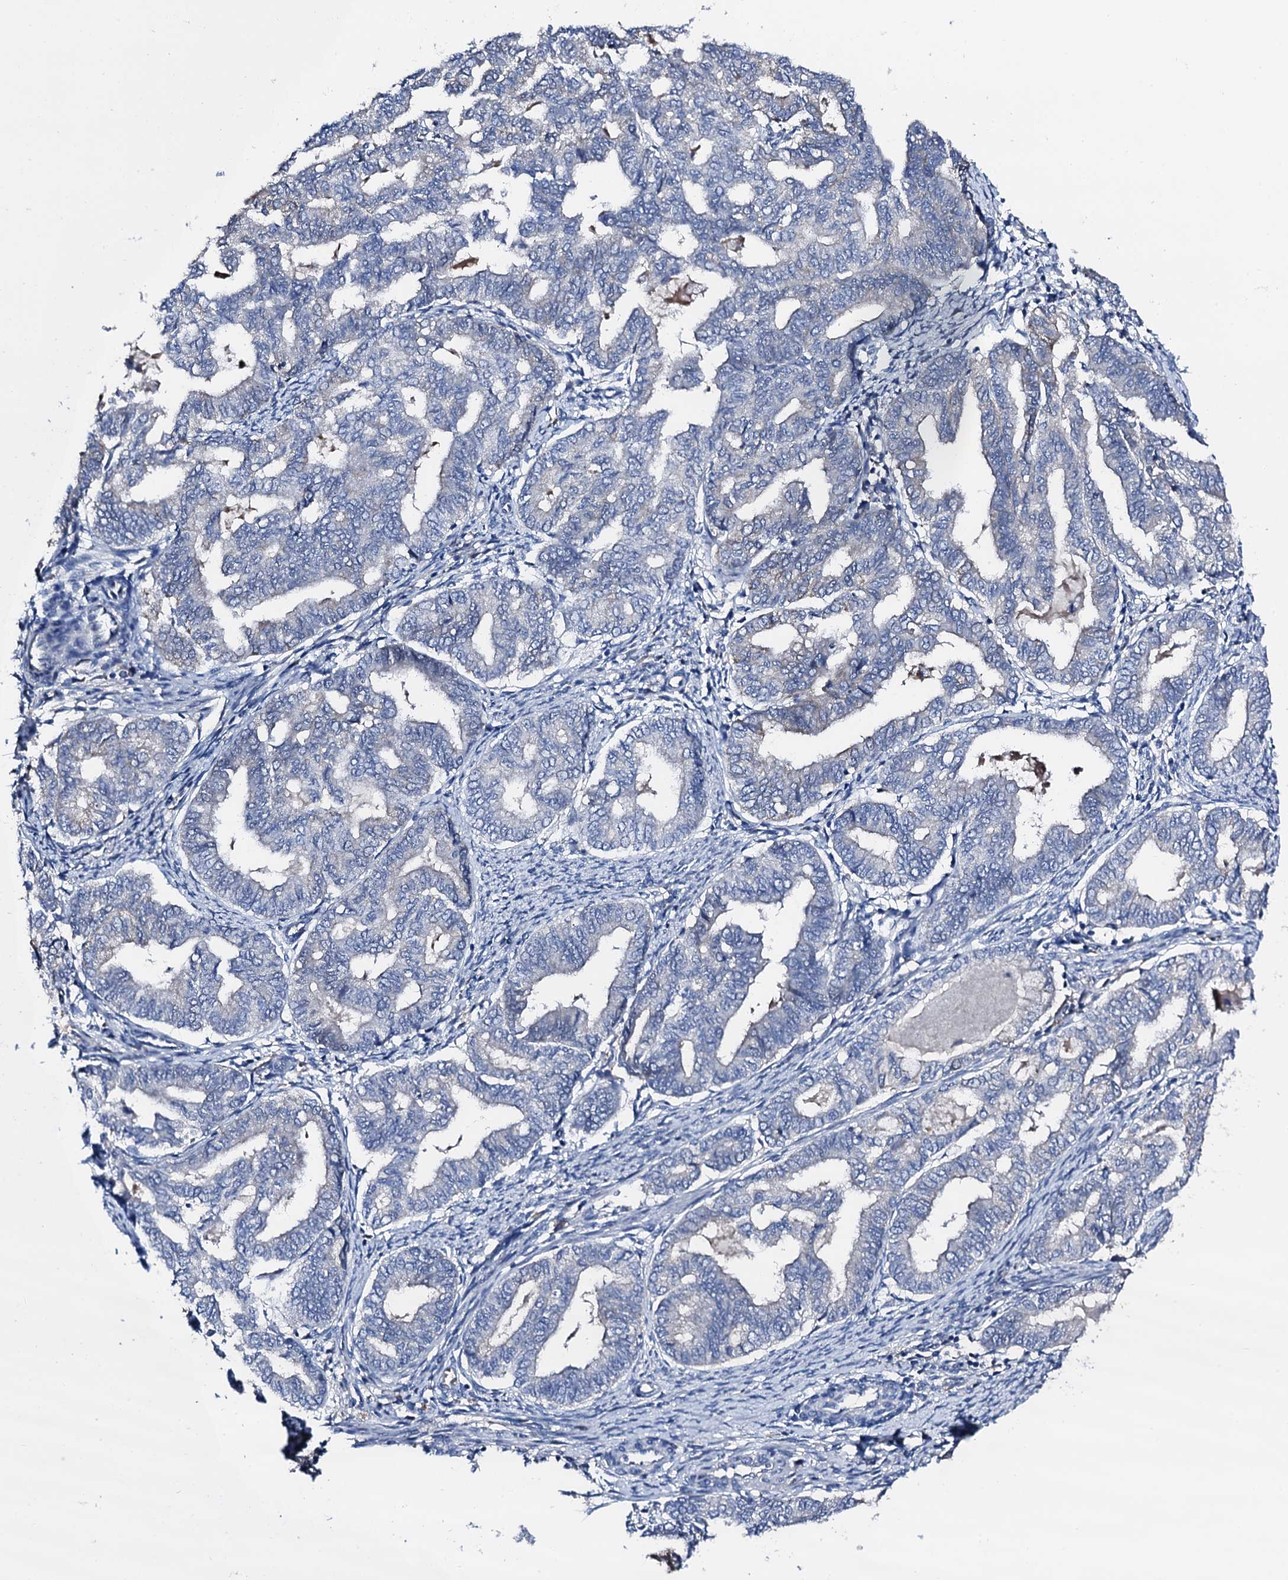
{"staining": {"intensity": "negative", "quantity": "none", "location": "none"}, "tissue": "endometrial cancer", "cell_type": "Tumor cells", "image_type": "cancer", "snomed": [{"axis": "morphology", "description": "Adenocarcinoma, NOS"}, {"axis": "topography", "description": "Endometrium"}], "caption": "DAB (3,3'-diaminobenzidine) immunohistochemical staining of human endometrial cancer (adenocarcinoma) shows no significant staining in tumor cells. (DAB immunohistochemistry visualized using brightfield microscopy, high magnification).", "gene": "TRAFD1", "patient": {"sex": "female", "age": 79}}